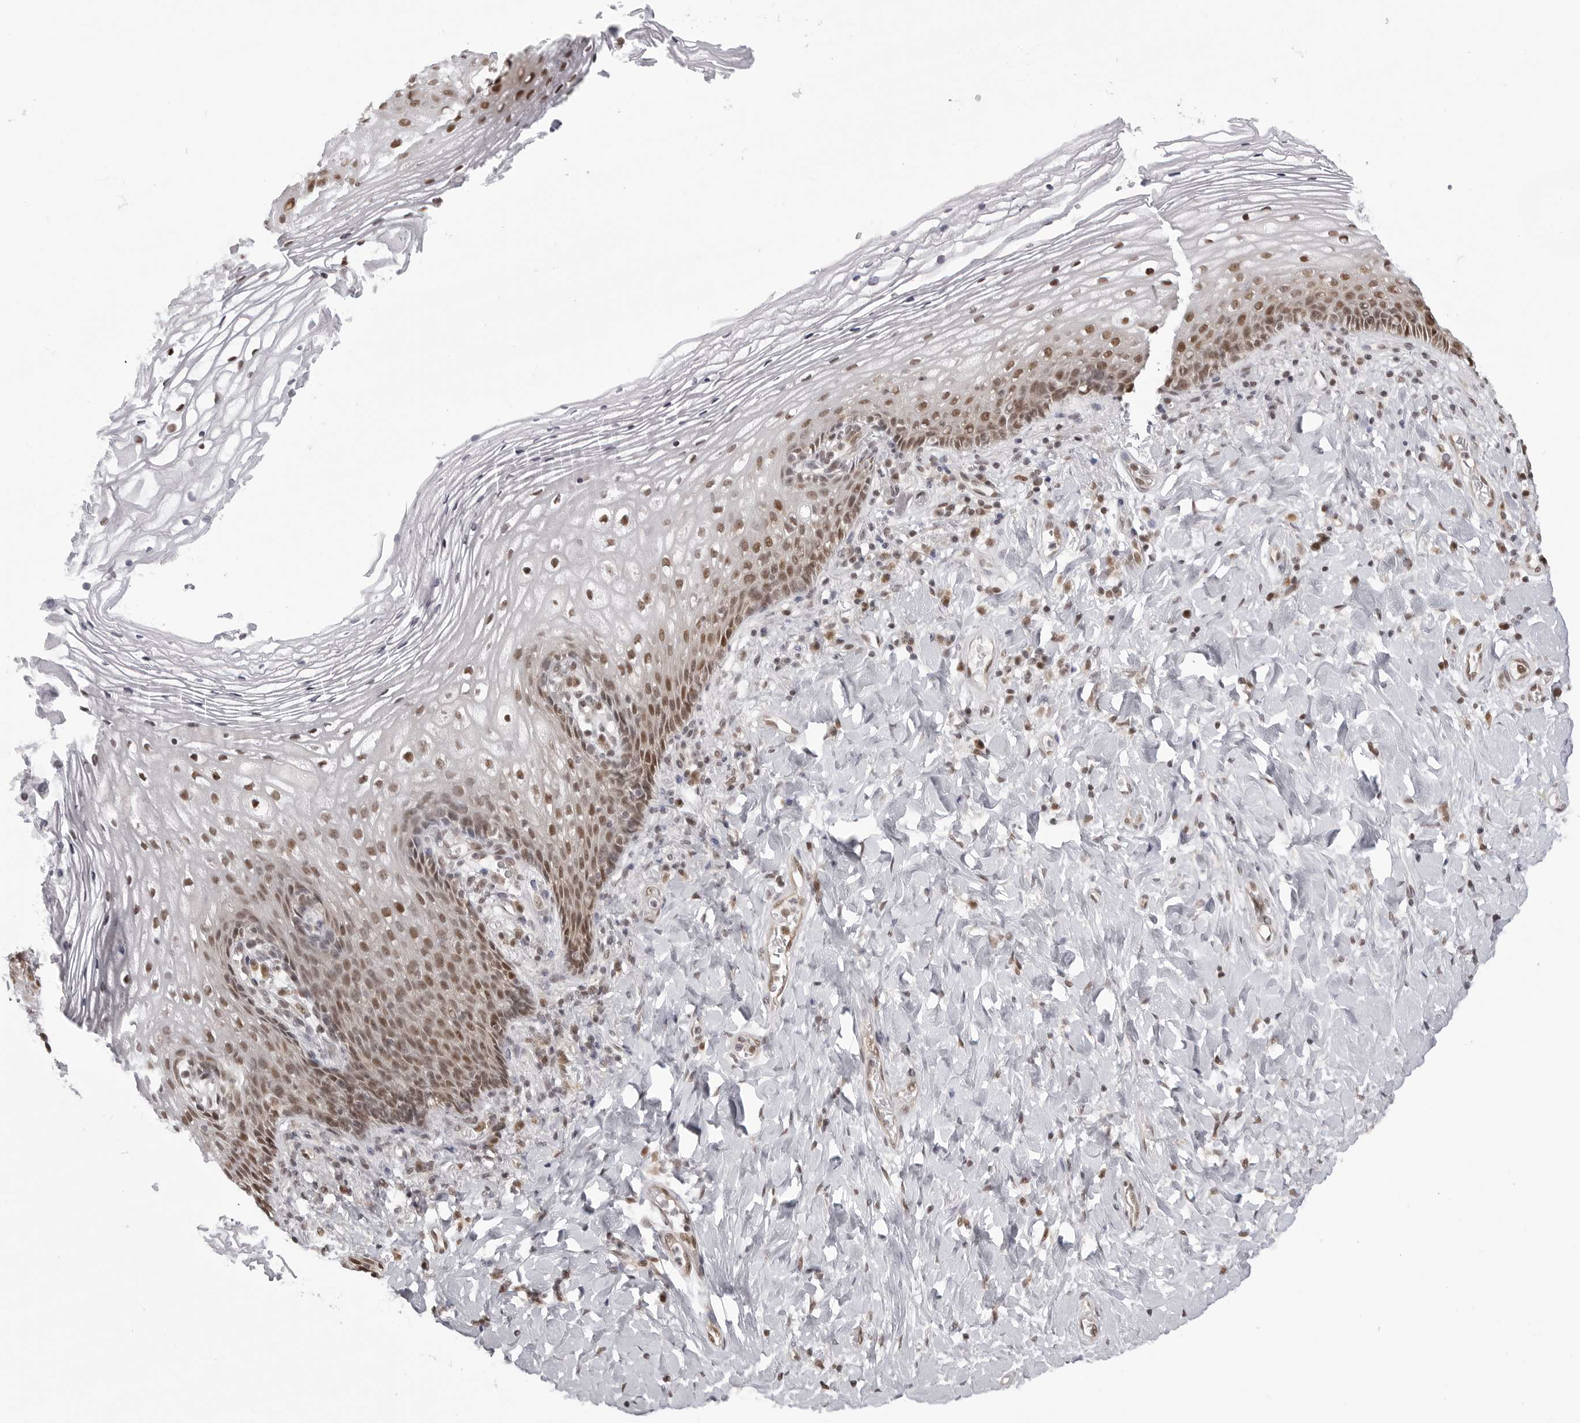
{"staining": {"intensity": "moderate", "quantity": ">75%", "location": "nuclear"}, "tissue": "vagina", "cell_type": "Squamous epithelial cells", "image_type": "normal", "snomed": [{"axis": "morphology", "description": "Normal tissue, NOS"}, {"axis": "topography", "description": "Vagina"}], "caption": "An immunohistochemistry histopathology image of unremarkable tissue is shown. Protein staining in brown shows moderate nuclear positivity in vagina within squamous epithelial cells. (Stains: DAB in brown, nuclei in blue, Microscopy: brightfield microscopy at high magnification).", "gene": "PHF3", "patient": {"sex": "female", "age": 60}}